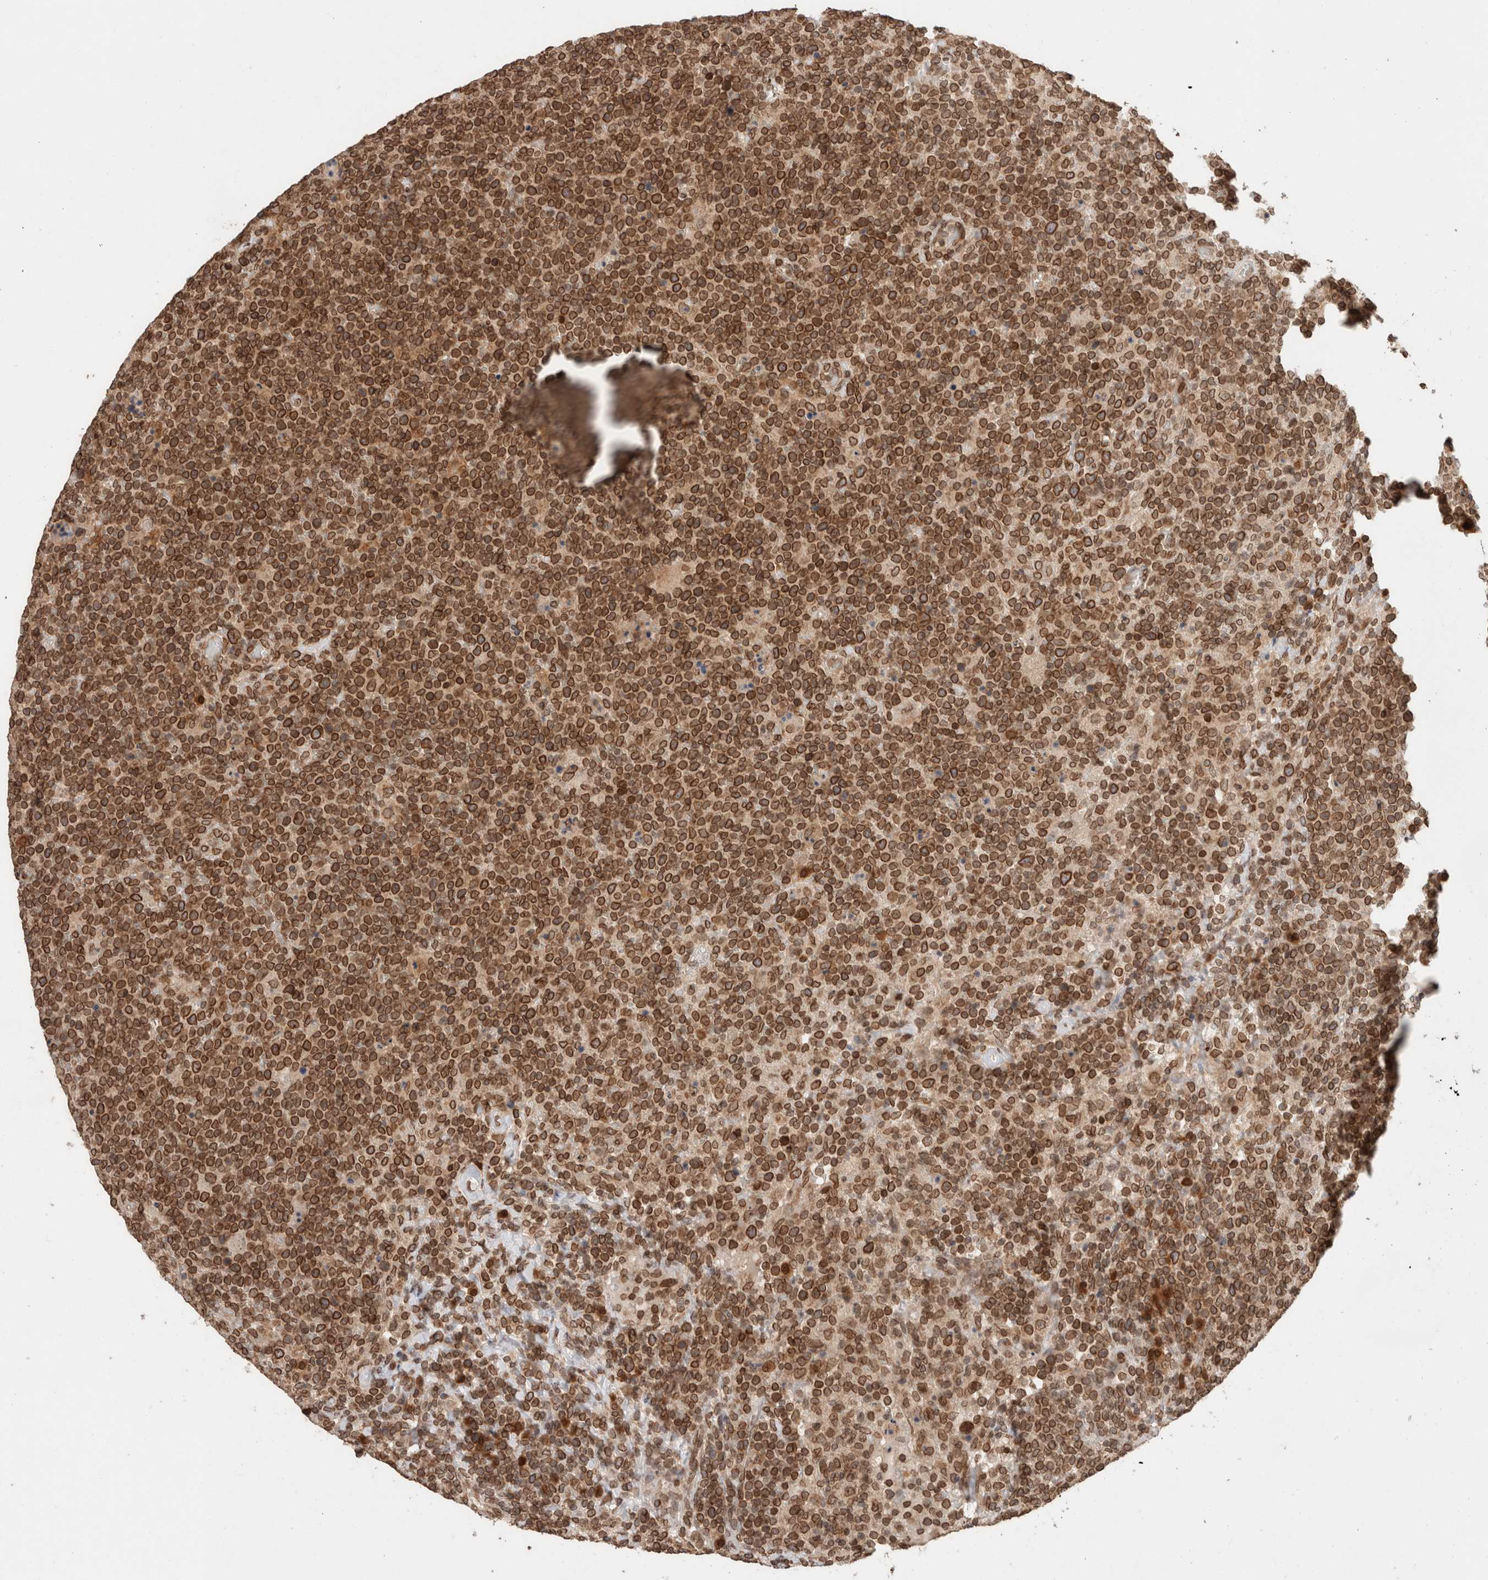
{"staining": {"intensity": "strong", "quantity": ">75%", "location": "cytoplasmic/membranous,nuclear"}, "tissue": "lymphoma", "cell_type": "Tumor cells", "image_type": "cancer", "snomed": [{"axis": "morphology", "description": "Malignant lymphoma, non-Hodgkin's type, High grade"}, {"axis": "topography", "description": "Lymph node"}], "caption": "Immunohistochemistry (IHC) of human high-grade malignant lymphoma, non-Hodgkin's type exhibits high levels of strong cytoplasmic/membranous and nuclear positivity in about >75% of tumor cells. The staining was performed using DAB, with brown indicating positive protein expression. Nuclei are stained blue with hematoxylin.", "gene": "TPR", "patient": {"sex": "male", "age": 61}}